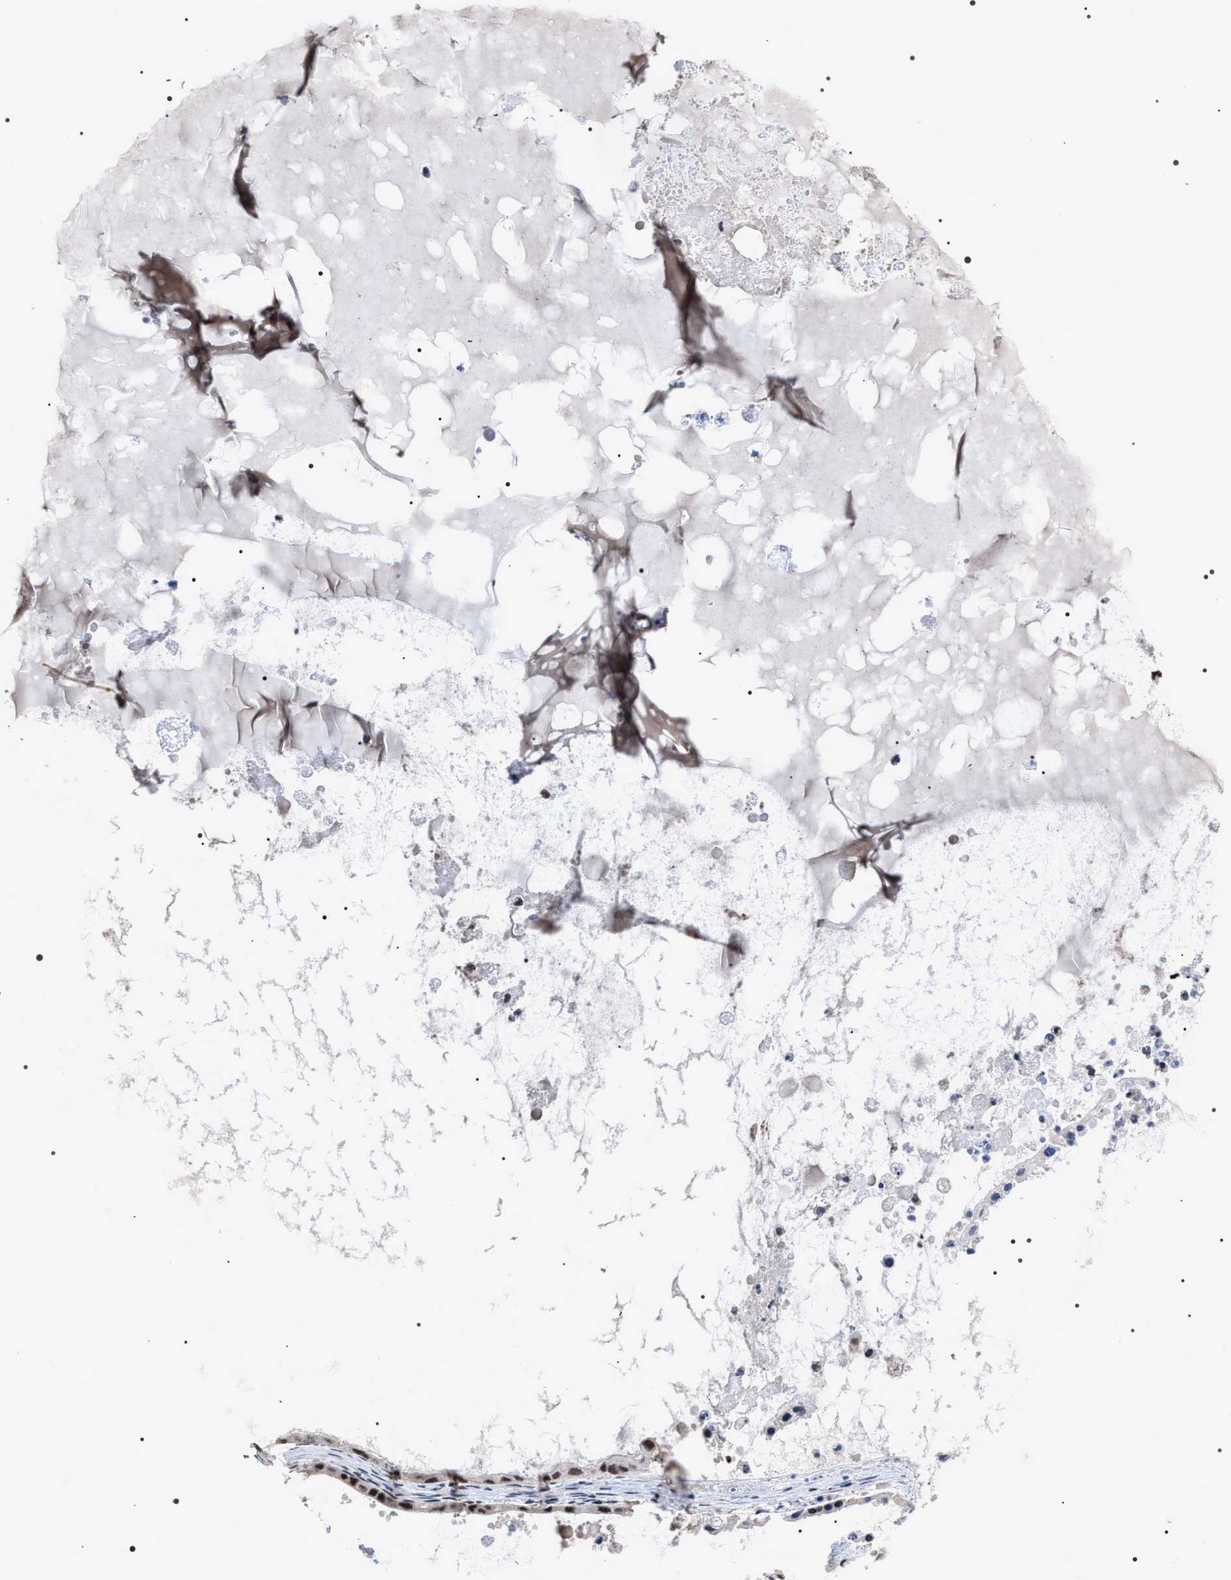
{"staining": {"intensity": "moderate", "quantity": ">75%", "location": "nuclear"}, "tissue": "ovarian cancer", "cell_type": "Tumor cells", "image_type": "cancer", "snomed": [{"axis": "morphology", "description": "Cystadenocarcinoma, mucinous, NOS"}, {"axis": "topography", "description": "Ovary"}], "caption": "The immunohistochemical stain labels moderate nuclear expression in tumor cells of mucinous cystadenocarcinoma (ovarian) tissue.", "gene": "RRP1B", "patient": {"sex": "female", "age": 80}}